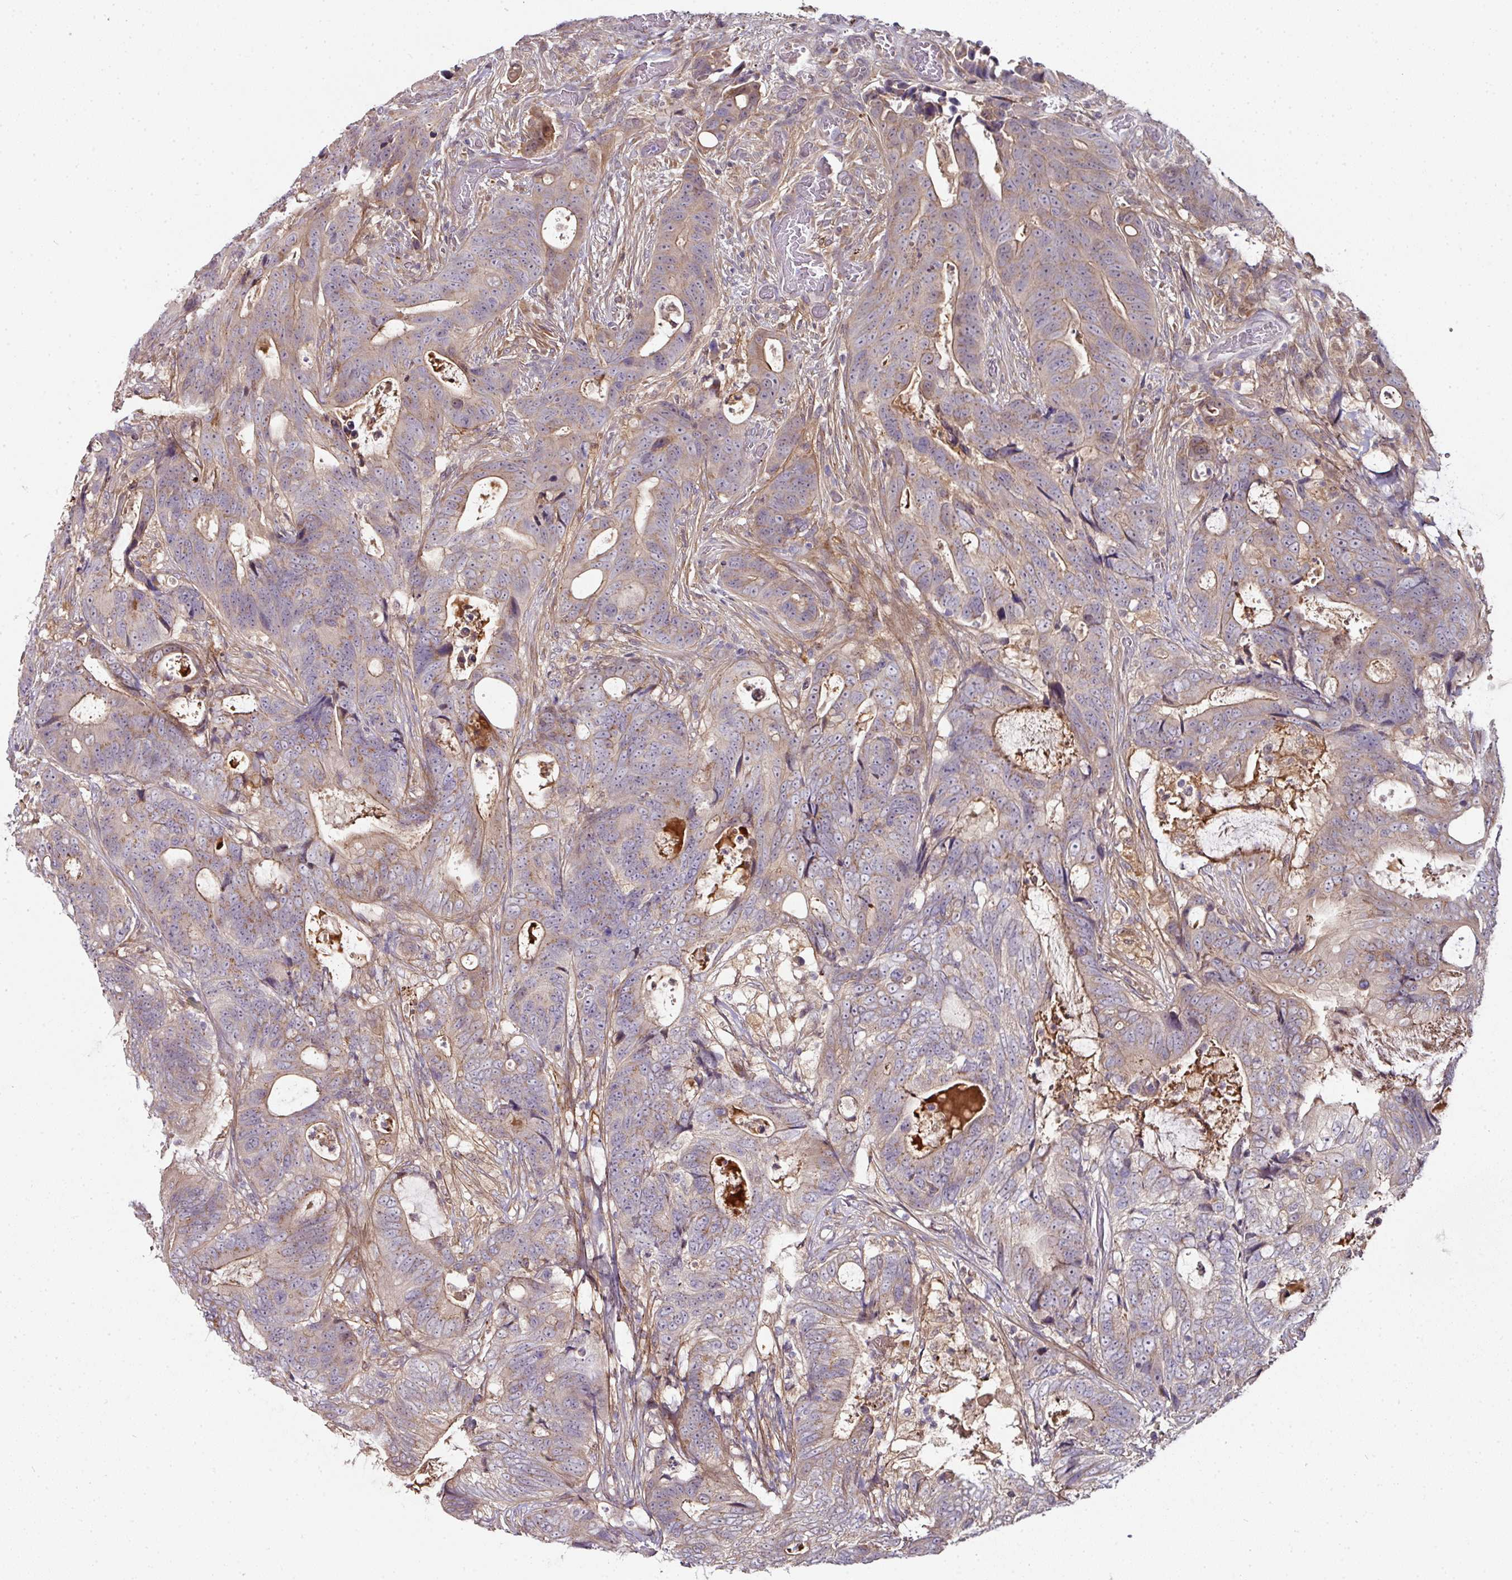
{"staining": {"intensity": "weak", "quantity": "25%-75%", "location": "cytoplasmic/membranous"}, "tissue": "colorectal cancer", "cell_type": "Tumor cells", "image_type": "cancer", "snomed": [{"axis": "morphology", "description": "Adenocarcinoma, NOS"}, {"axis": "topography", "description": "Colon"}], "caption": "Immunohistochemical staining of human colorectal adenocarcinoma exhibits weak cytoplasmic/membranous protein staining in approximately 25%-75% of tumor cells. The protein of interest is stained brown, and the nuclei are stained in blue (DAB (3,3'-diaminobenzidine) IHC with brightfield microscopy, high magnification).", "gene": "CTDSP2", "patient": {"sex": "female", "age": 82}}